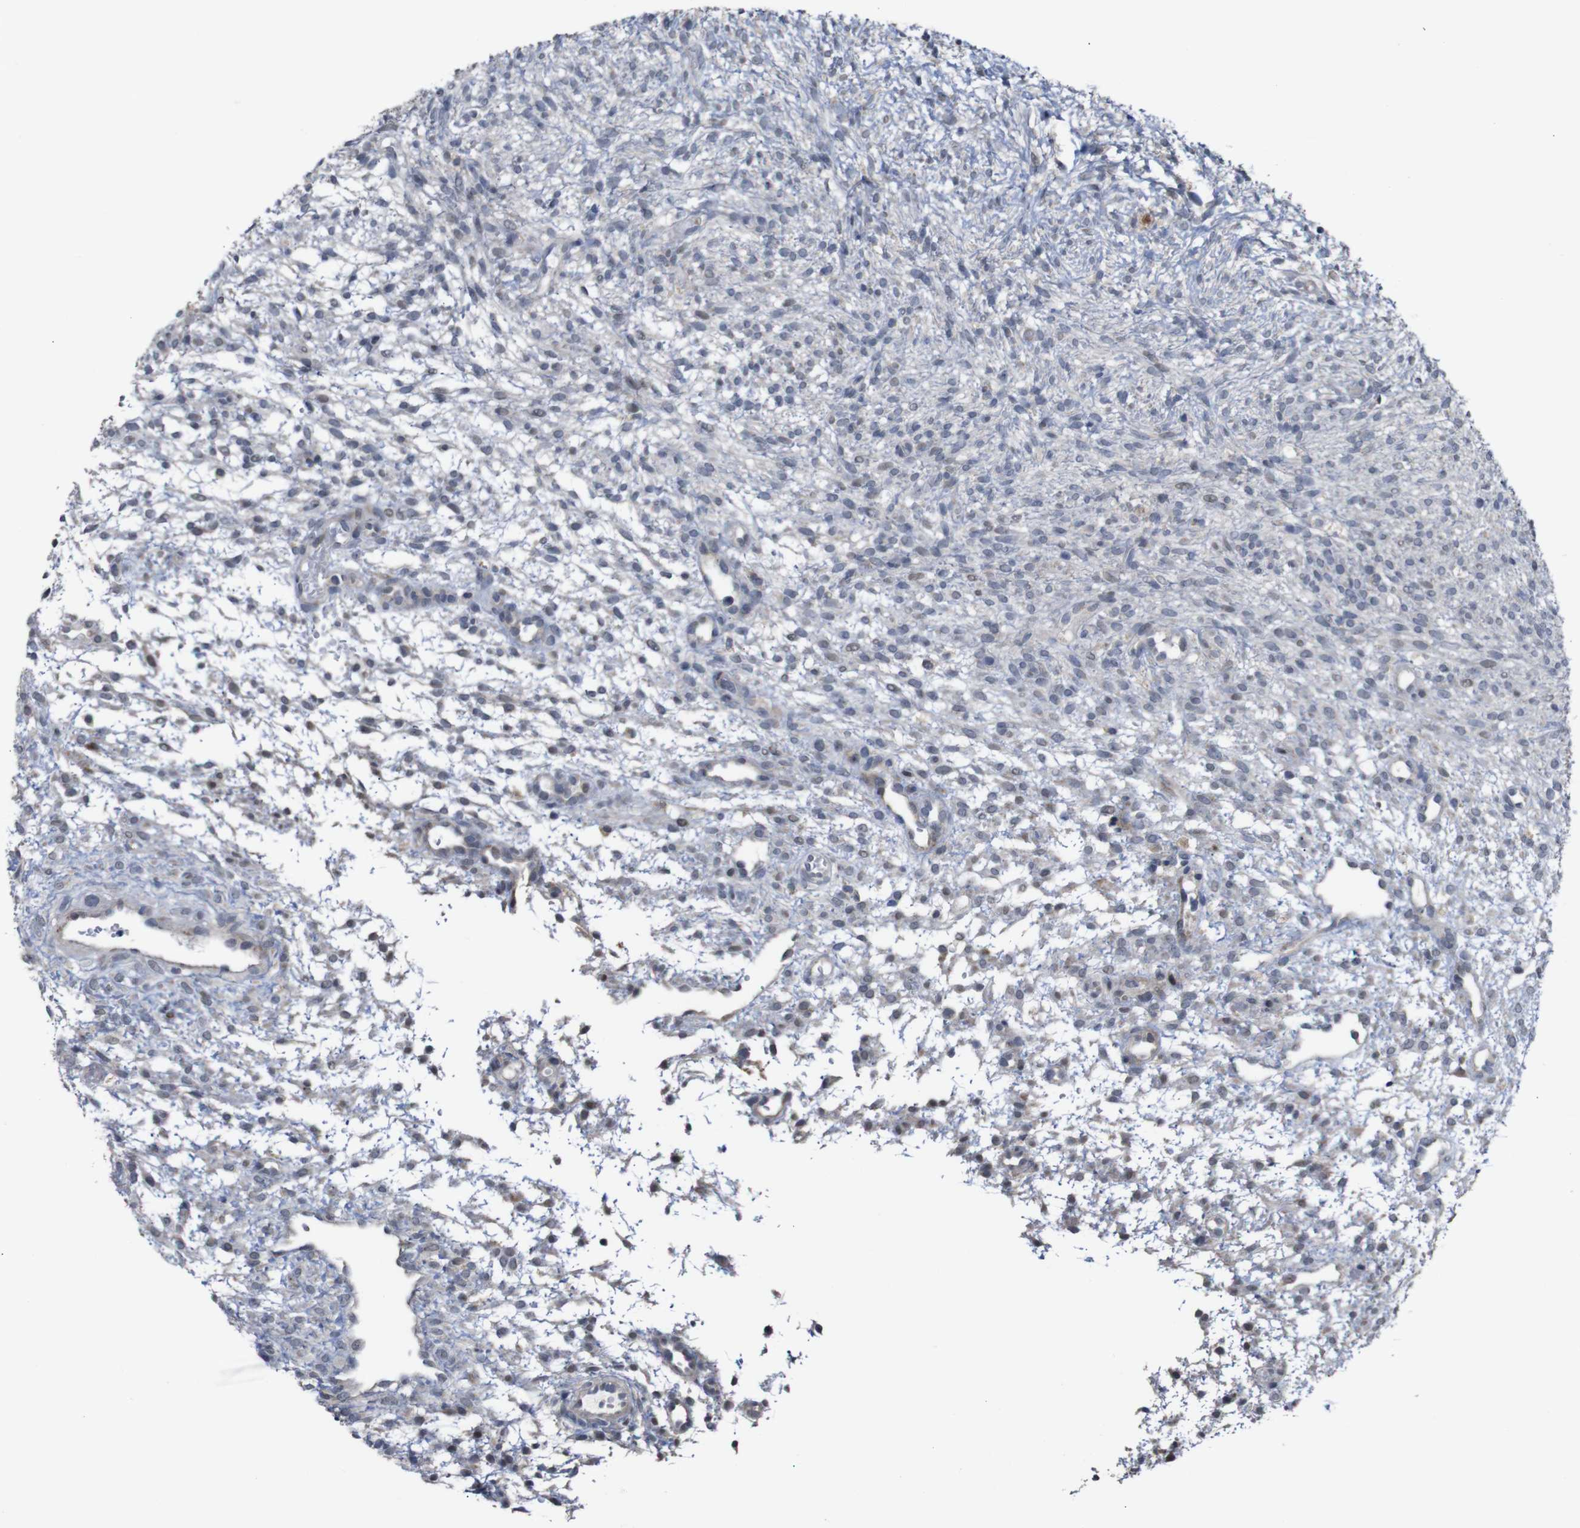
{"staining": {"intensity": "strong", "quantity": ">75%", "location": "cytoplasmic/membranous"}, "tissue": "ovary", "cell_type": "Follicle cells", "image_type": "normal", "snomed": [{"axis": "morphology", "description": "Normal tissue, NOS"}, {"axis": "morphology", "description": "Cyst, NOS"}, {"axis": "topography", "description": "Ovary"}], "caption": "Ovary was stained to show a protein in brown. There is high levels of strong cytoplasmic/membranous staining in approximately >75% of follicle cells. Using DAB (brown) and hematoxylin (blue) stains, captured at high magnification using brightfield microscopy.", "gene": "ATP7B", "patient": {"sex": "female", "age": 18}}